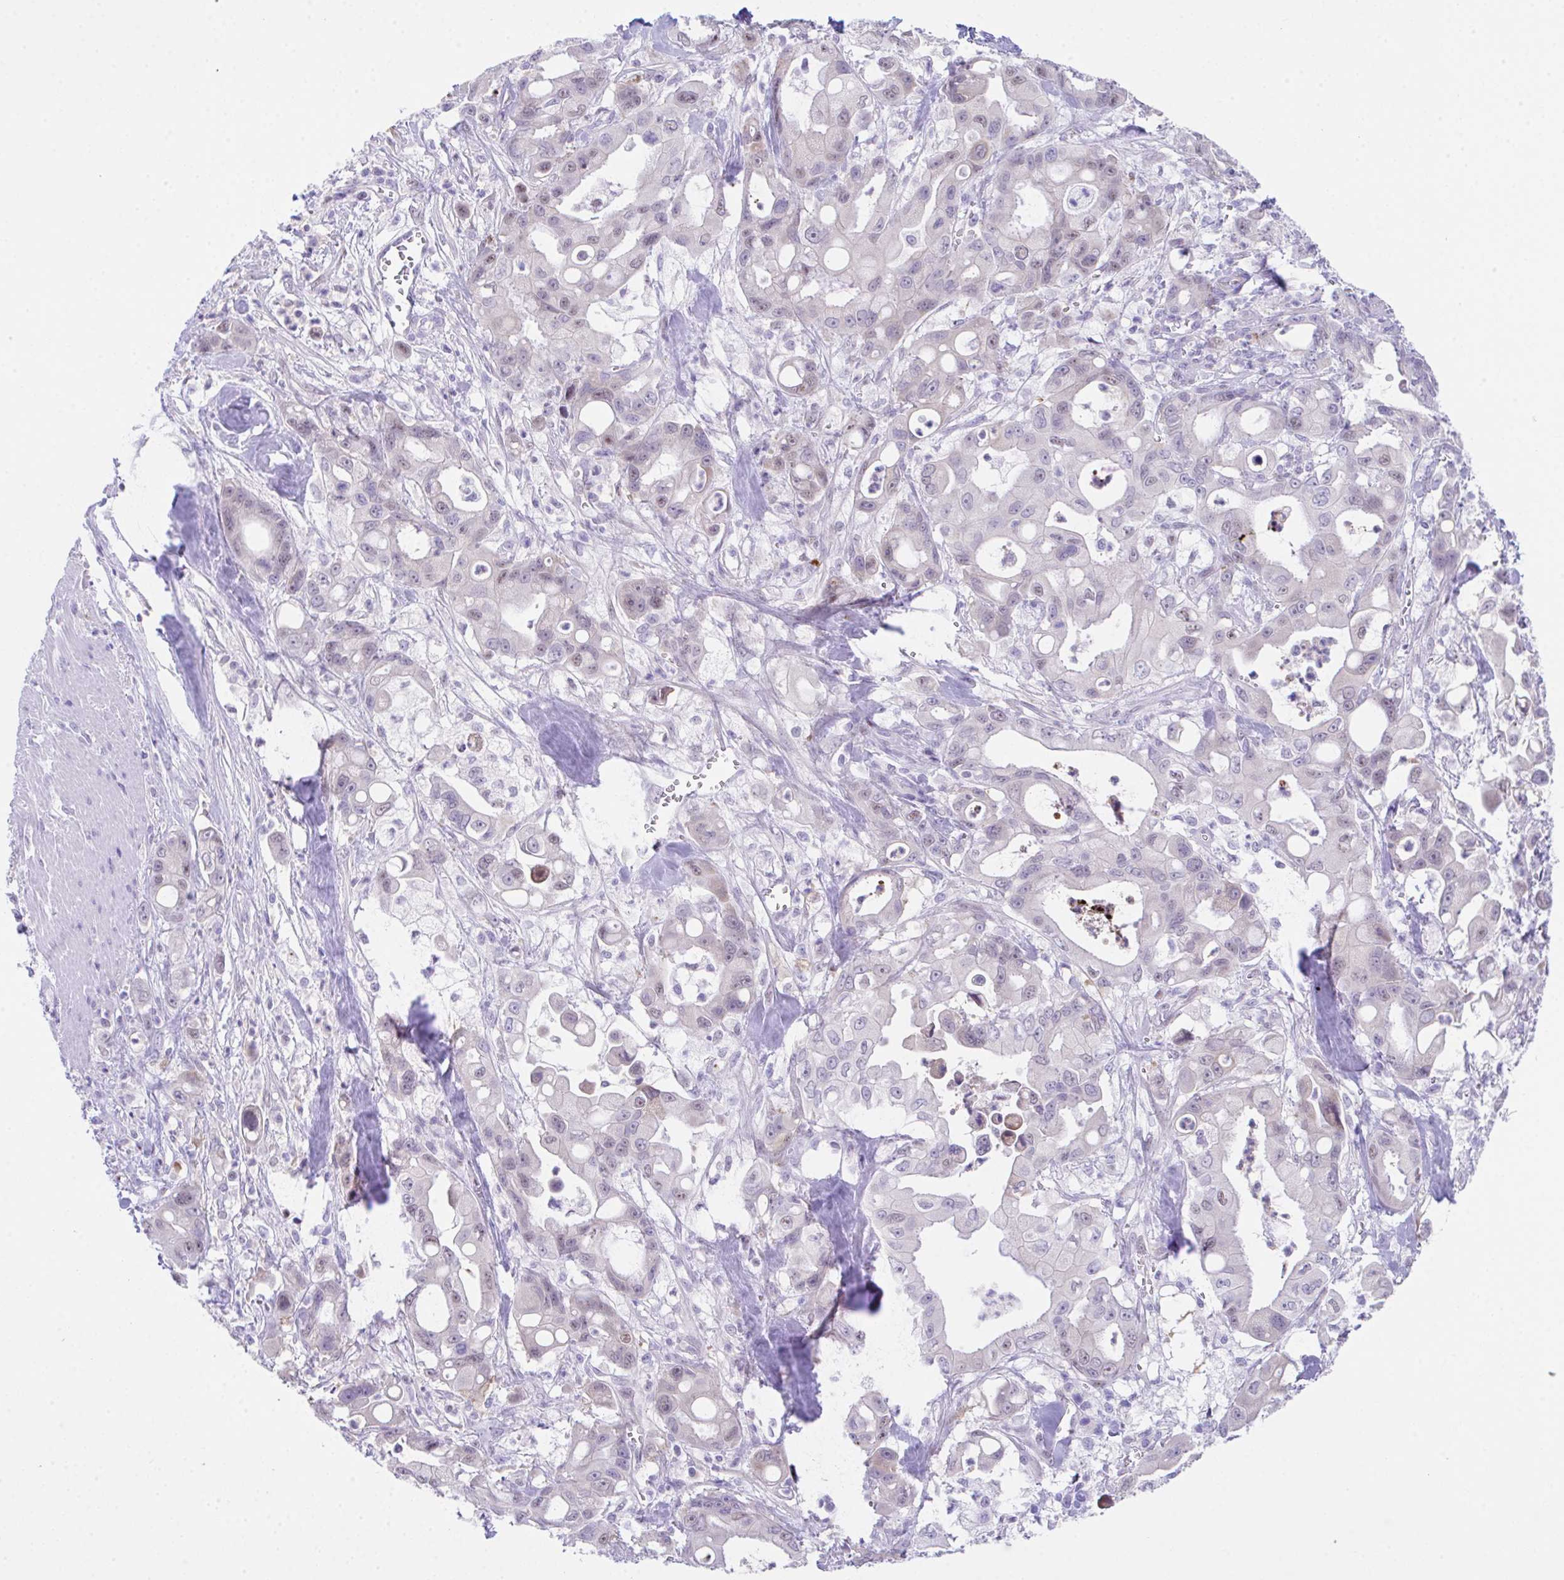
{"staining": {"intensity": "weak", "quantity": "<25%", "location": "nuclear"}, "tissue": "pancreatic cancer", "cell_type": "Tumor cells", "image_type": "cancer", "snomed": [{"axis": "morphology", "description": "Adenocarcinoma, NOS"}, {"axis": "topography", "description": "Pancreas"}], "caption": "A histopathology image of pancreatic cancer stained for a protein reveals no brown staining in tumor cells.", "gene": "HOXB4", "patient": {"sex": "male", "age": 68}}